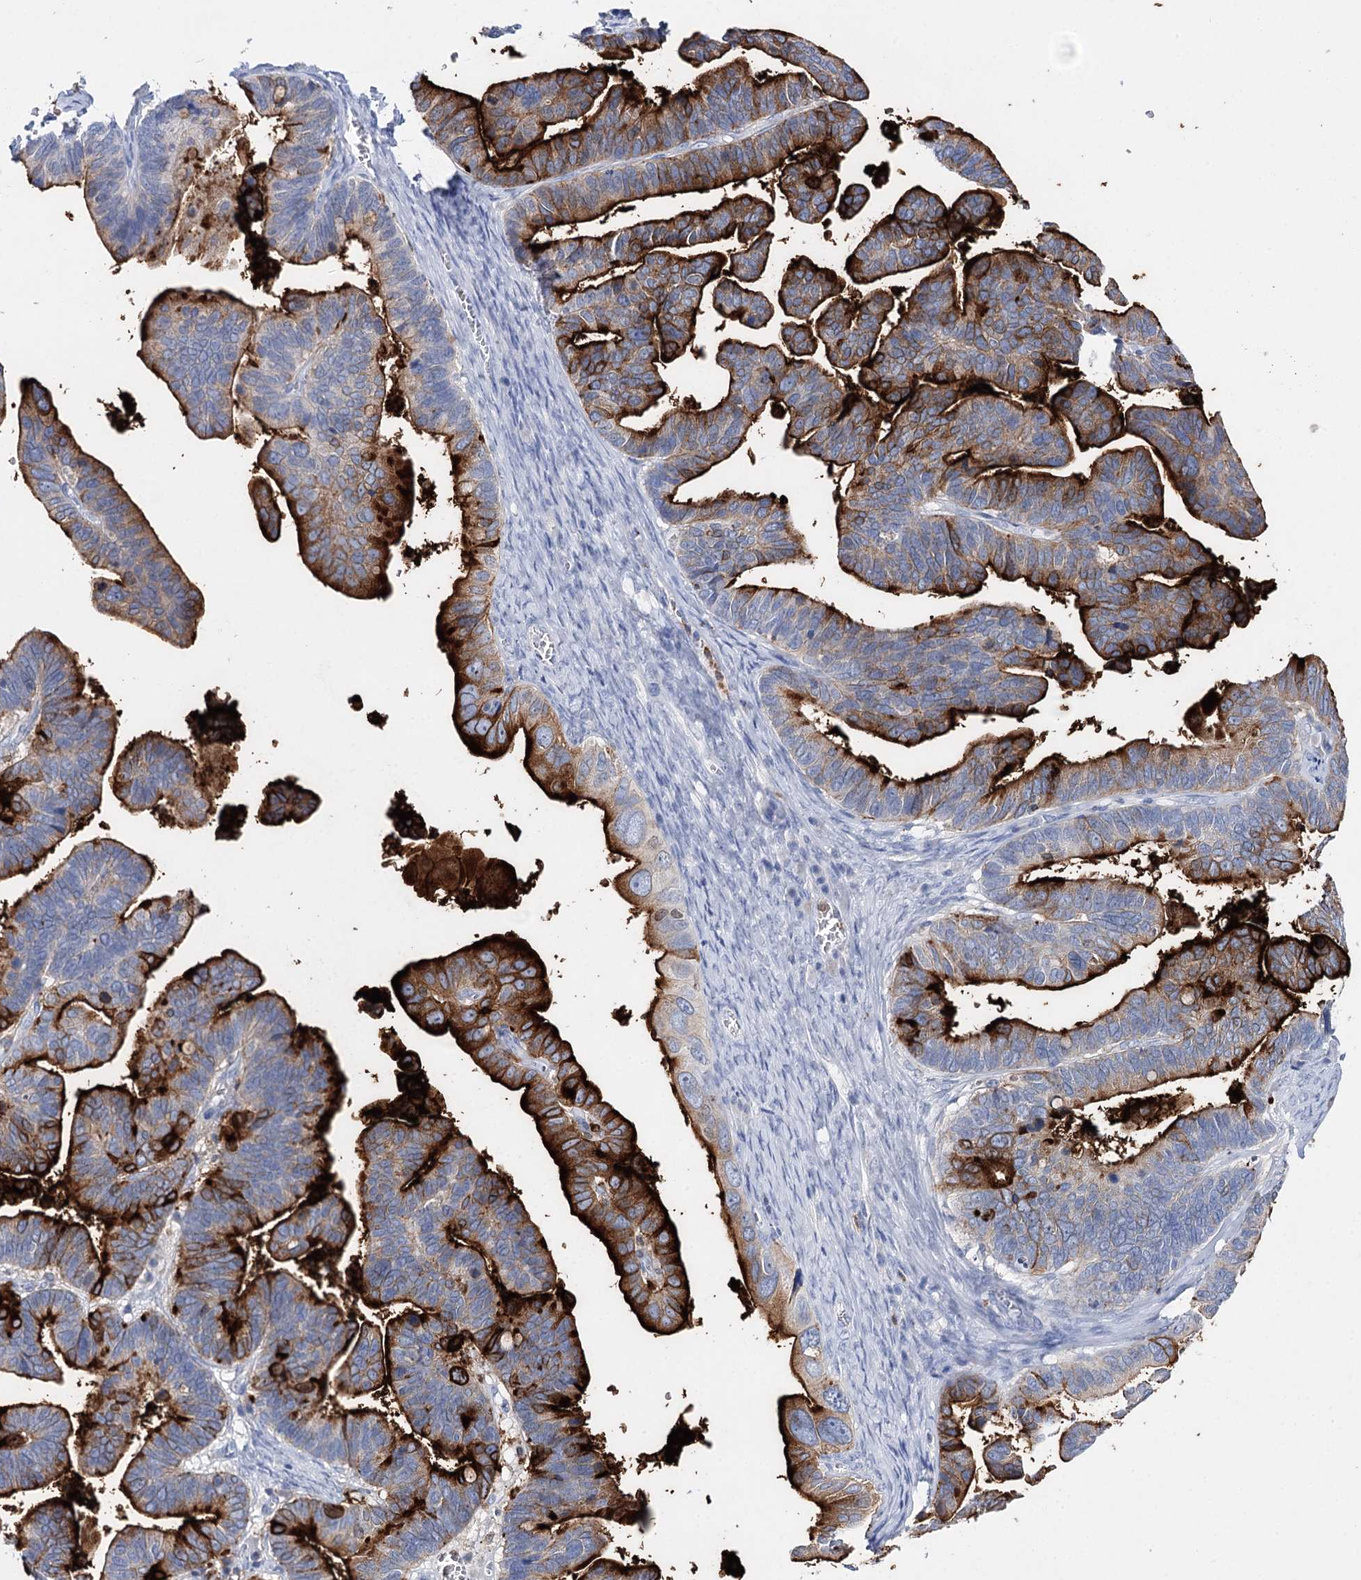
{"staining": {"intensity": "strong", "quantity": ">75%", "location": "cytoplasmic/membranous"}, "tissue": "ovarian cancer", "cell_type": "Tumor cells", "image_type": "cancer", "snomed": [{"axis": "morphology", "description": "Cystadenocarcinoma, serous, NOS"}, {"axis": "topography", "description": "Ovary"}], "caption": "Ovarian serous cystadenocarcinoma stained with a brown dye exhibits strong cytoplasmic/membranous positive positivity in approximately >75% of tumor cells.", "gene": "CEACAM8", "patient": {"sex": "female", "age": 56}}